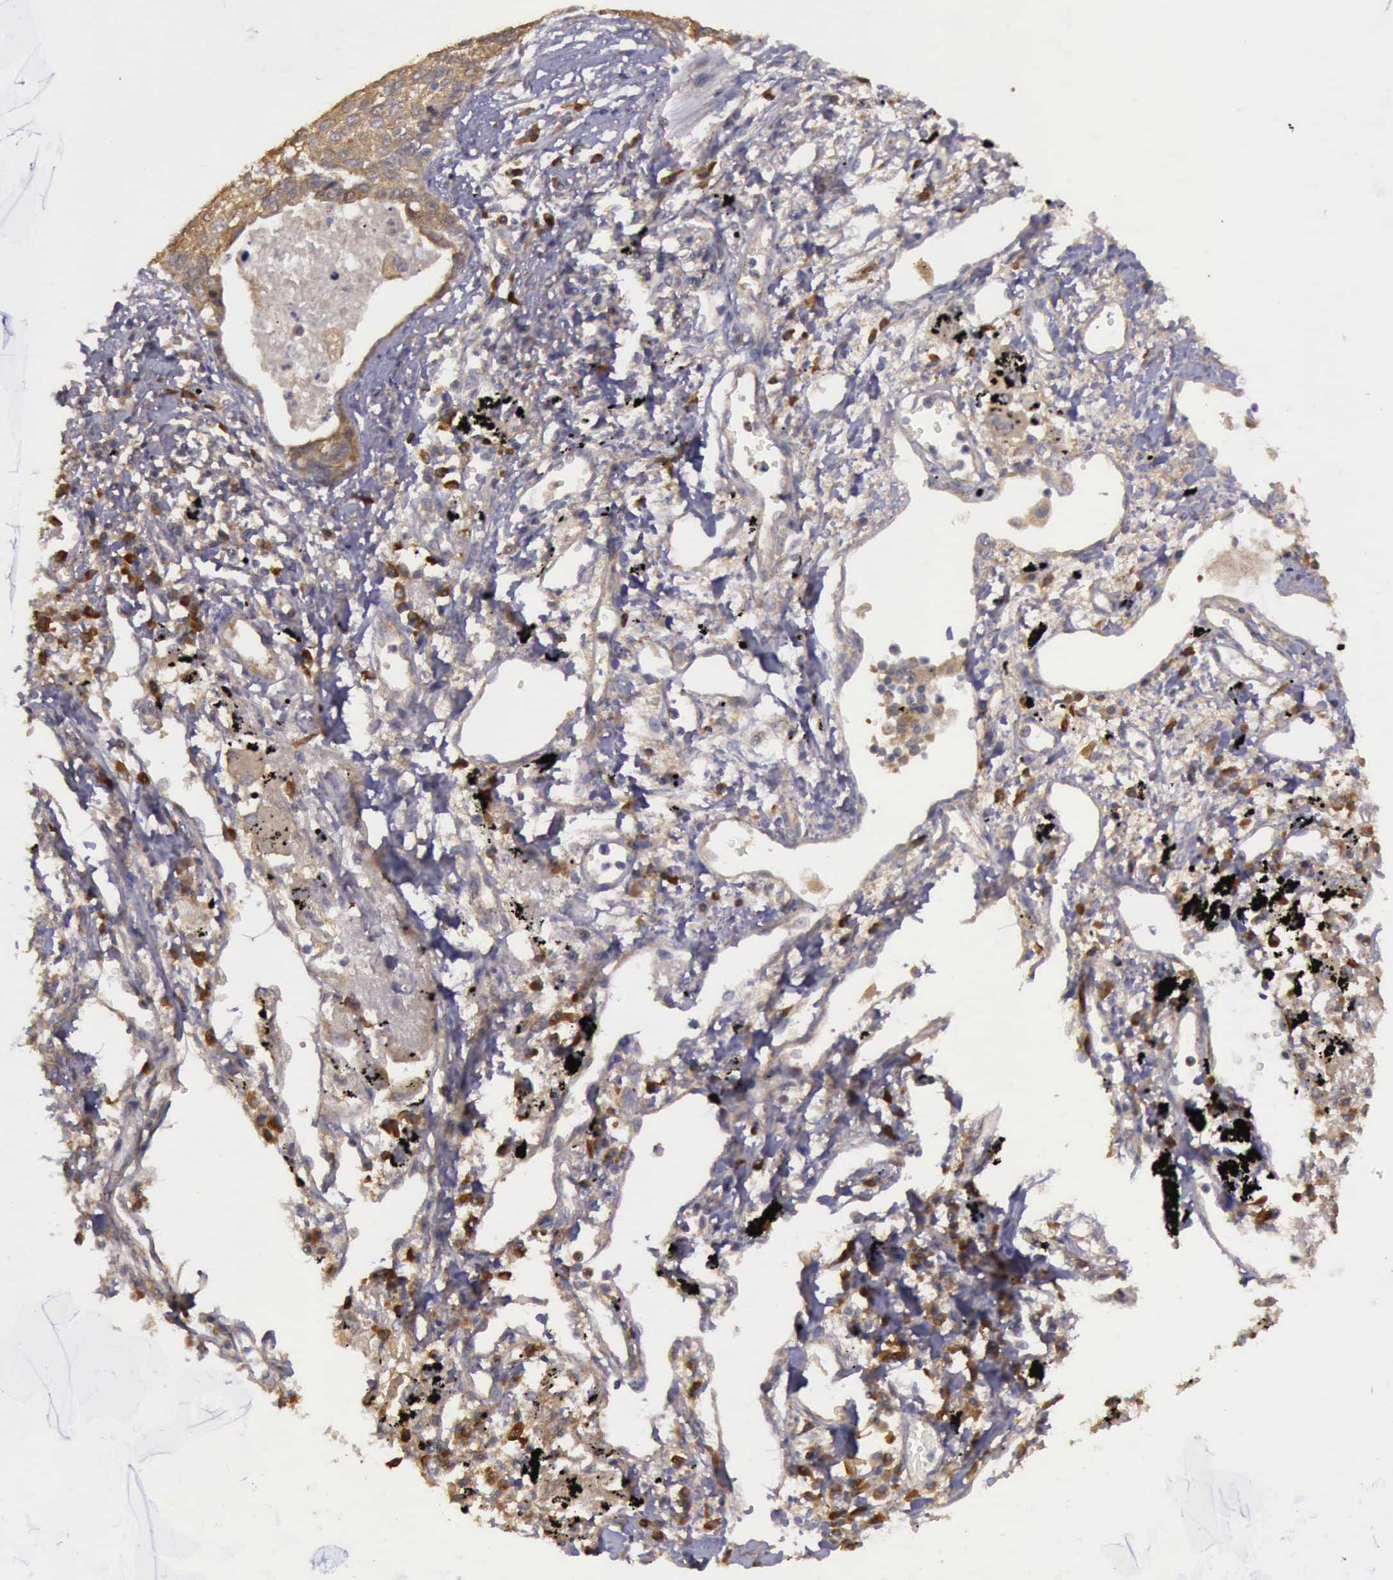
{"staining": {"intensity": "moderate", "quantity": ">75%", "location": "cytoplasmic/membranous"}, "tissue": "lung cancer", "cell_type": "Tumor cells", "image_type": "cancer", "snomed": [{"axis": "morphology", "description": "Squamous cell carcinoma, NOS"}, {"axis": "topography", "description": "Lung"}], "caption": "Immunohistochemistry (IHC) image of lung cancer (squamous cell carcinoma) stained for a protein (brown), which displays medium levels of moderate cytoplasmic/membranous positivity in about >75% of tumor cells.", "gene": "EIF5", "patient": {"sex": "male", "age": 71}}